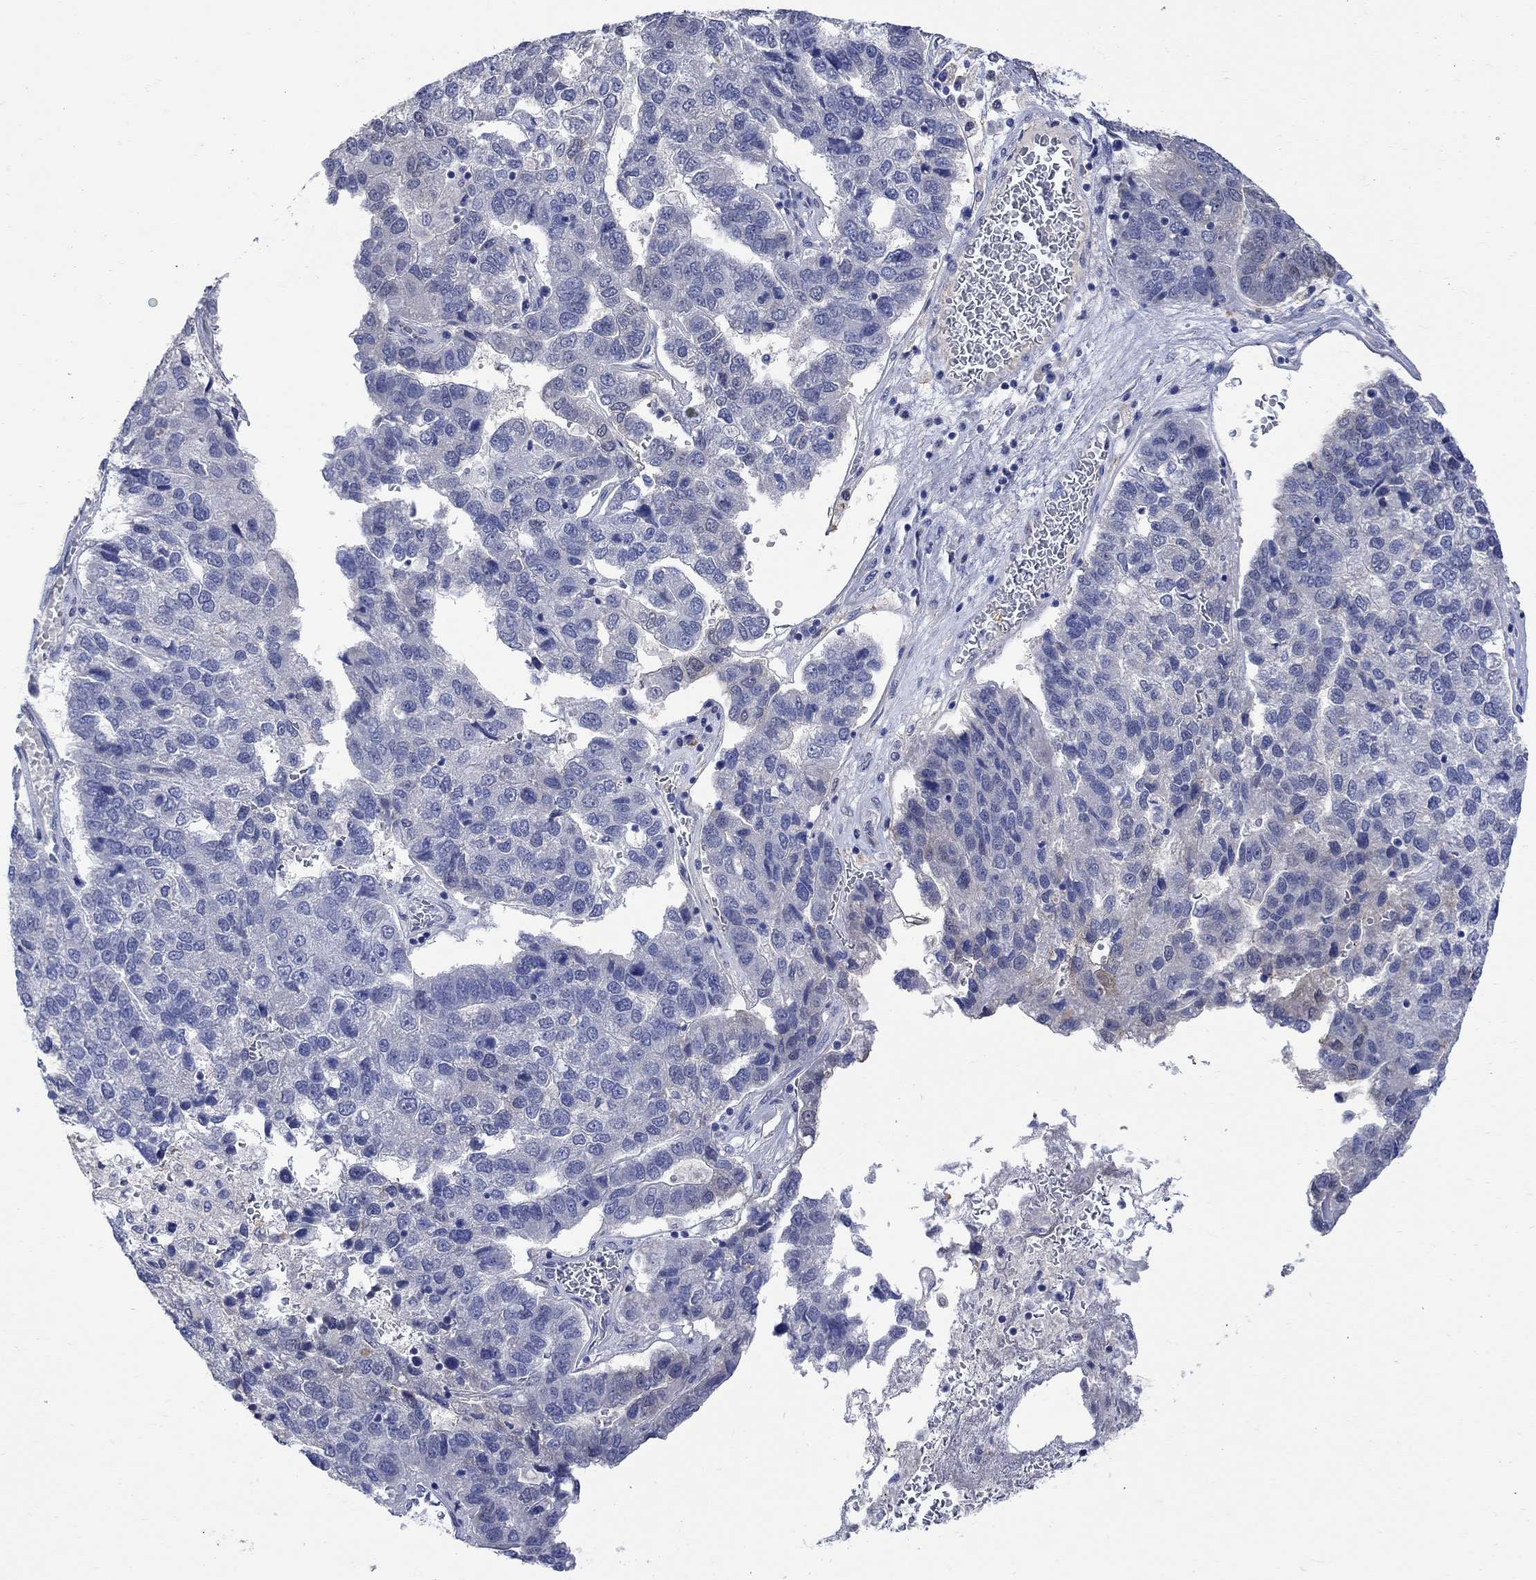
{"staining": {"intensity": "negative", "quantity": "none", "location": "none"}, "tissue": "pancreatic cancer", "cell_type": "Tumor cells", "image_type": "cancer", "snomed": [{"axis": "morphology", "description": "Adenocarcinoma, NOS"}, {"axis": "topography", "description": "Pancreas"}], "caption": "IHC histopathology image of human pancreatic adenocarcinoma stained for a protein (brown), which exhibits no staining in tumor cells. (Immunohistochemistry (ihc), brightfield microscopy, high magnification).", "gene": "TGM2", "patient": {"sex": "female", "age": 61}}